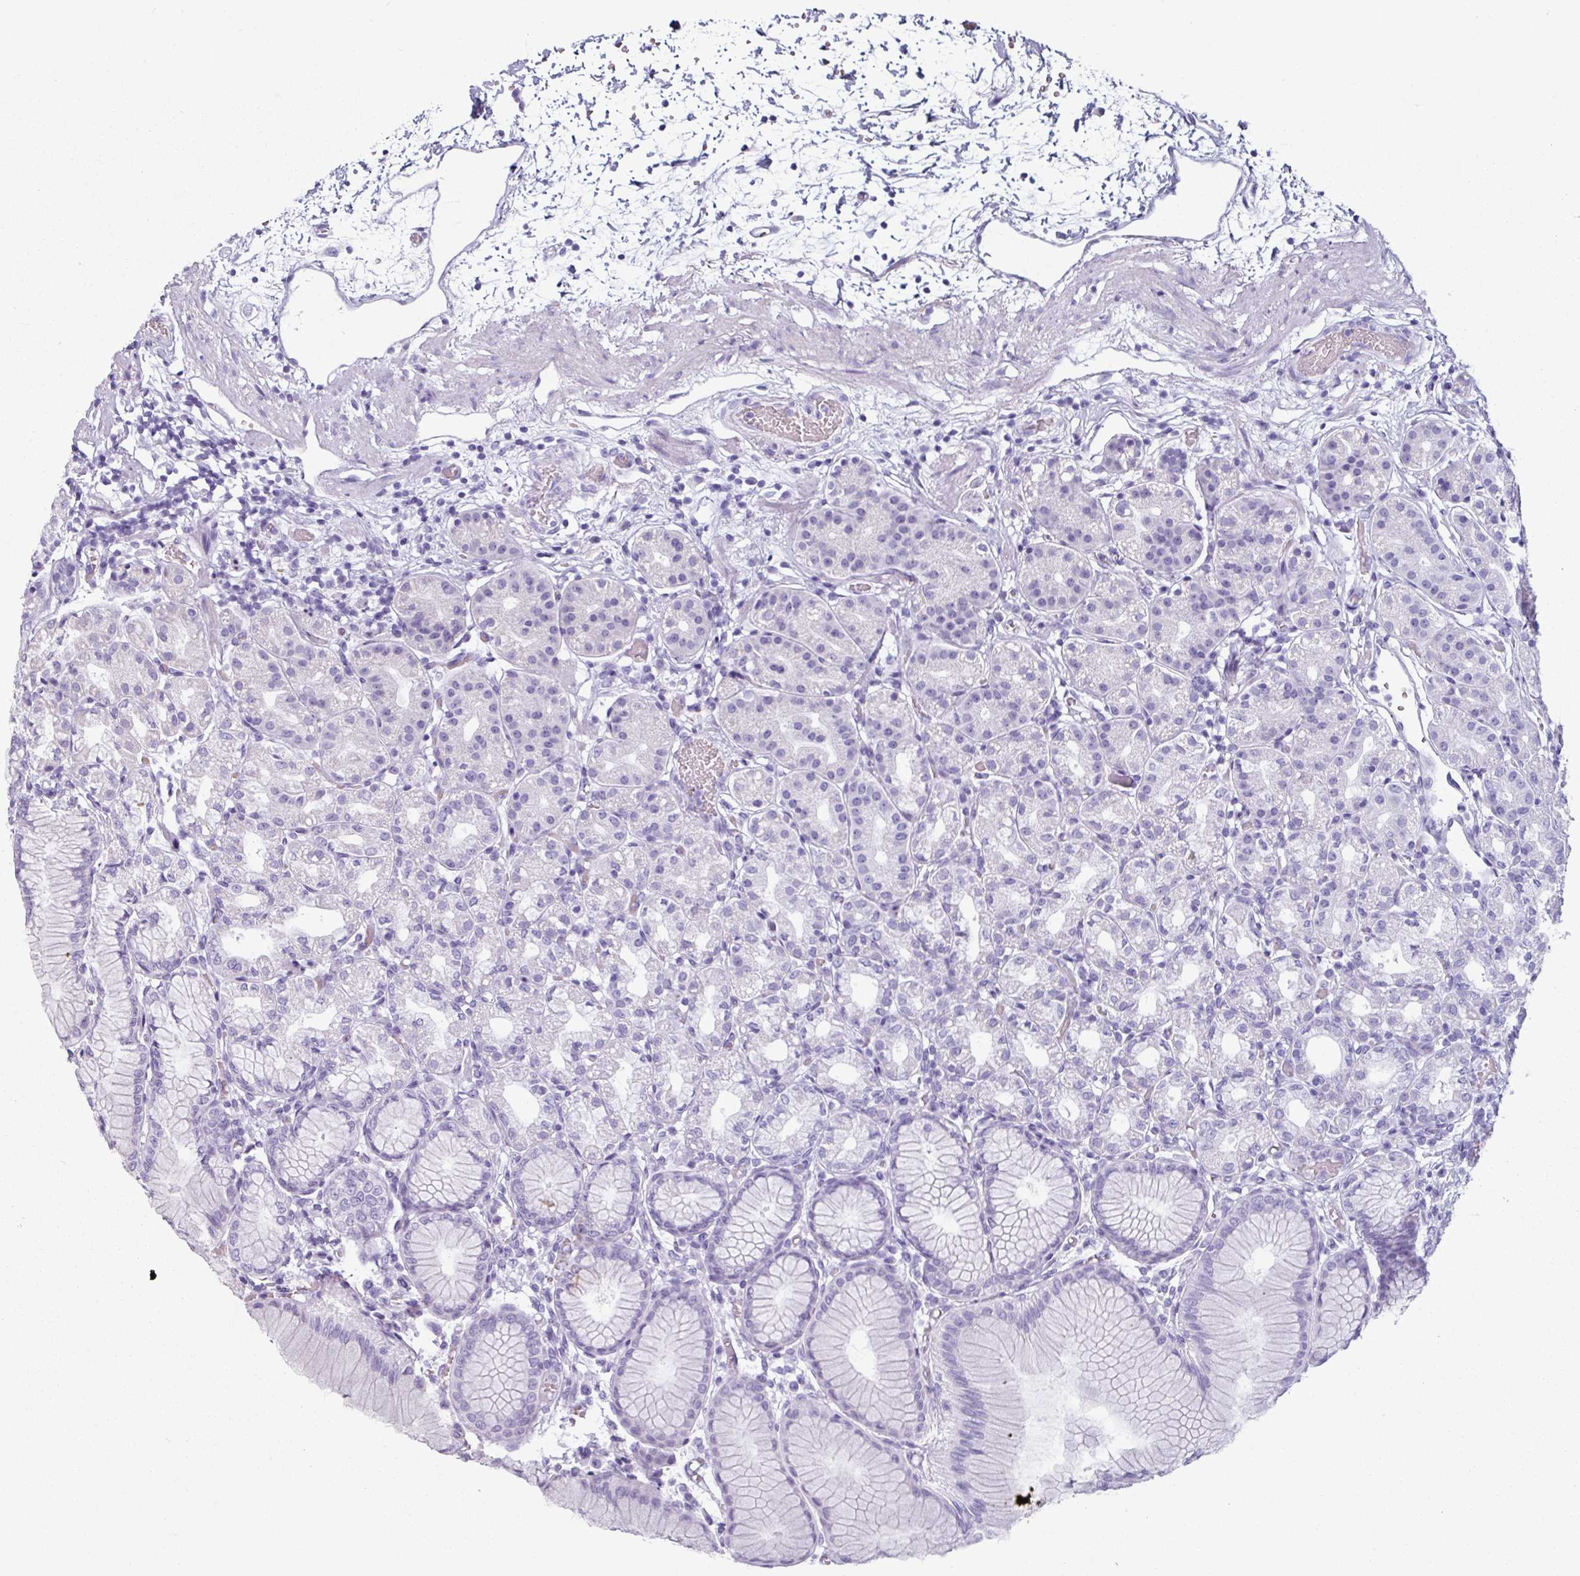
{"staining": {"intensity": "negative", "quantity": "none", "location": "none"}, "tissue": "stomach", "cell_type": "Glandular cells", "image_type": "normal", "snomed": [{"axis": "morphology", "description": "Normal tissue, NOS"}, {"axis": "topography", "description": "Stomach"}], "caption": "Immunohistochemistry of unremarkable stomach displays no expression in glandular cells. (Immunohistochemistry, brightfield microscopy, high magnification).", "gene": "CLCA1", "patient": {"sex": "female", "age": 57}}